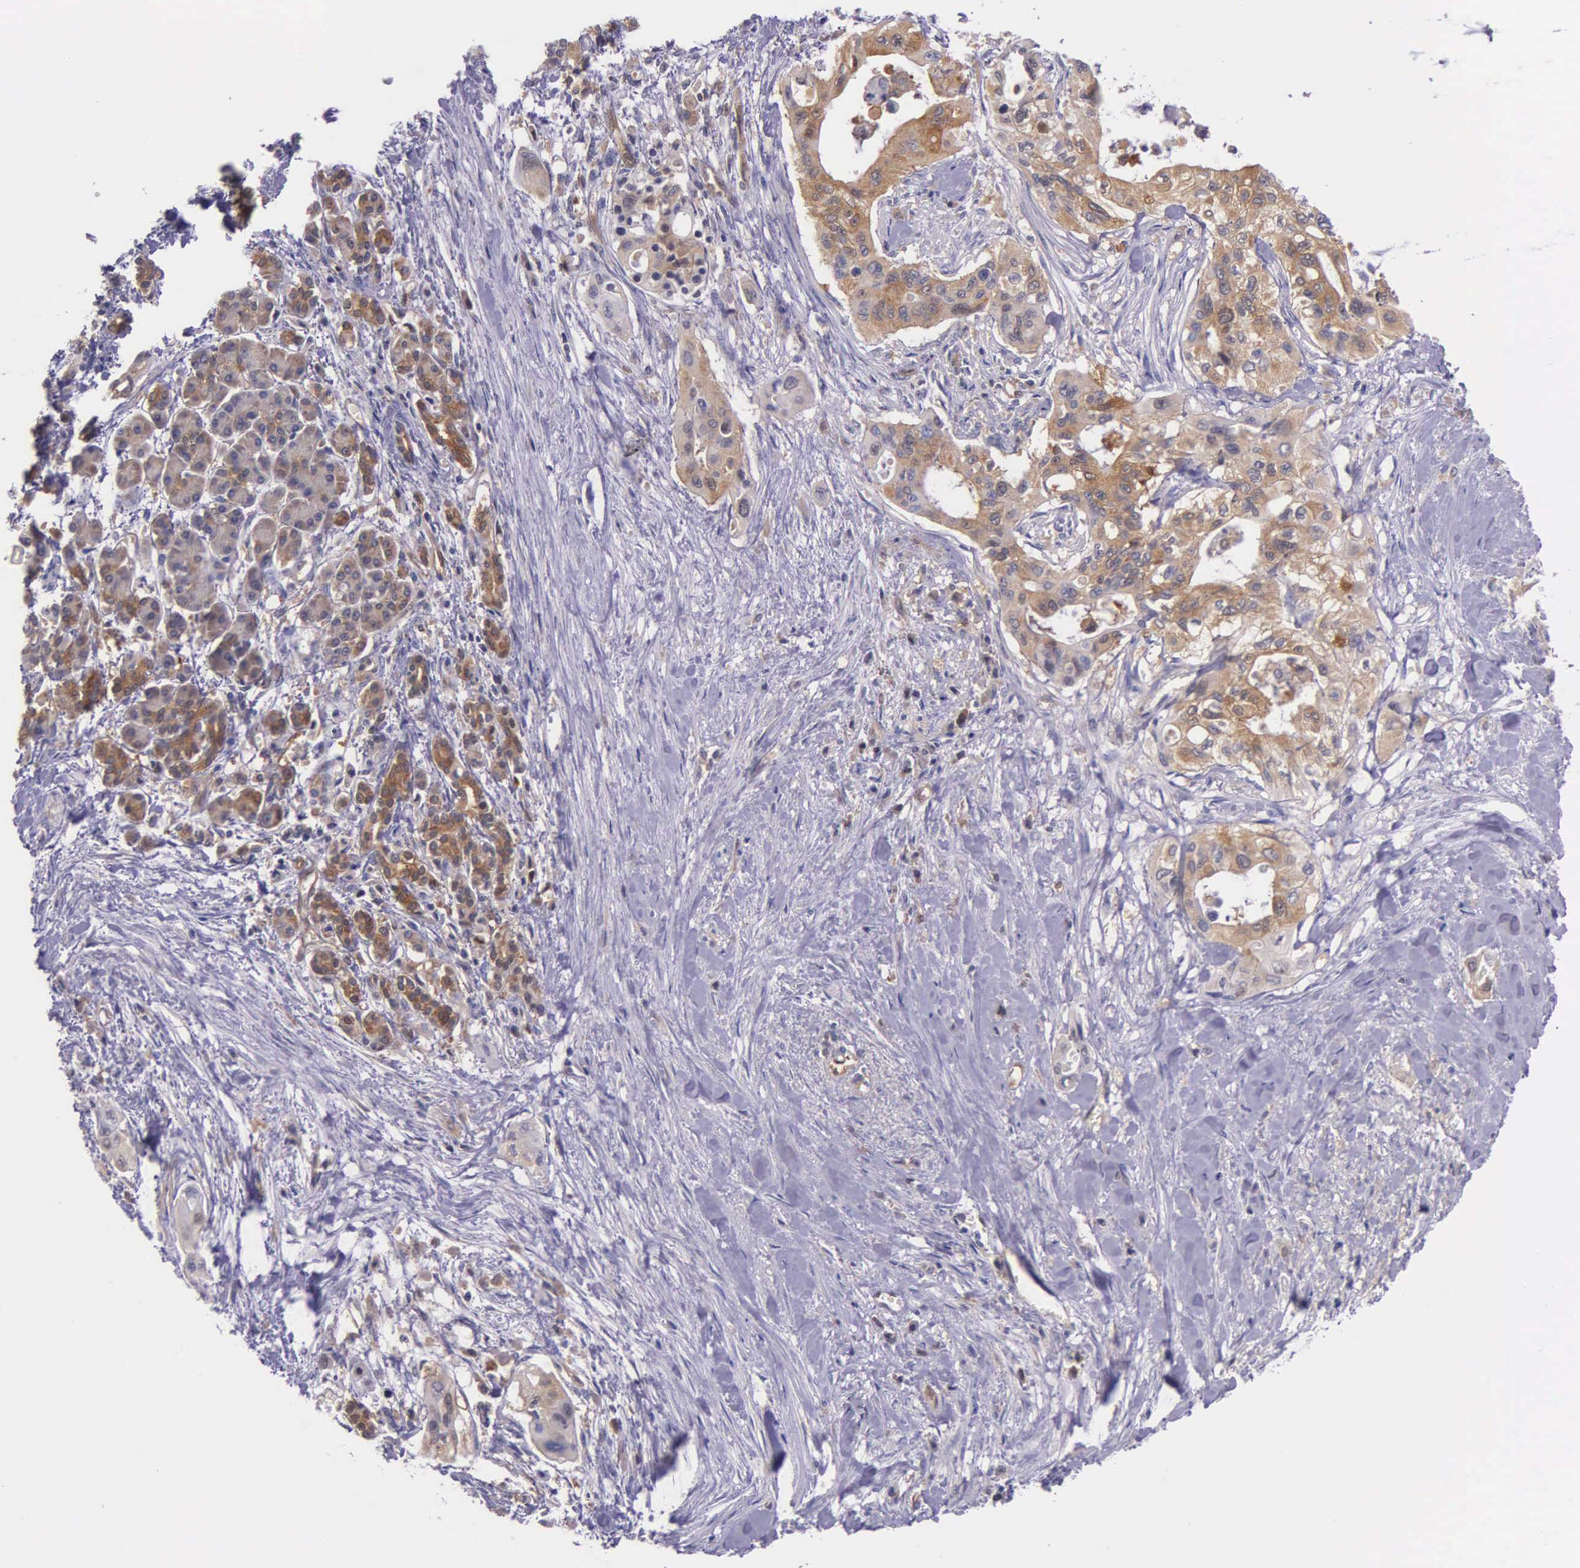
{"staining": {"intensity": "moderate", "quantity": ">75%", "location": "cytoplasmic/membranous"}, "tissue": "pancreatic cancer", "cell_type": "Tumor cells", "image_type": "cancer", "snomed": [{"axis": "morphology", "description": "Adenocarcinoma, NOS"}, {"axis": "topography", "description": "Pancreas"}], "caption": "Immunohistochemical staining of adenocarcinoma (pancreatic) shows medium levels of moderate cytoplasmic/membranous protein positivity in approximately >75% of tumor cells.", "gene": "GMPR2", "patient": {"sex": "male", "age": 77}}